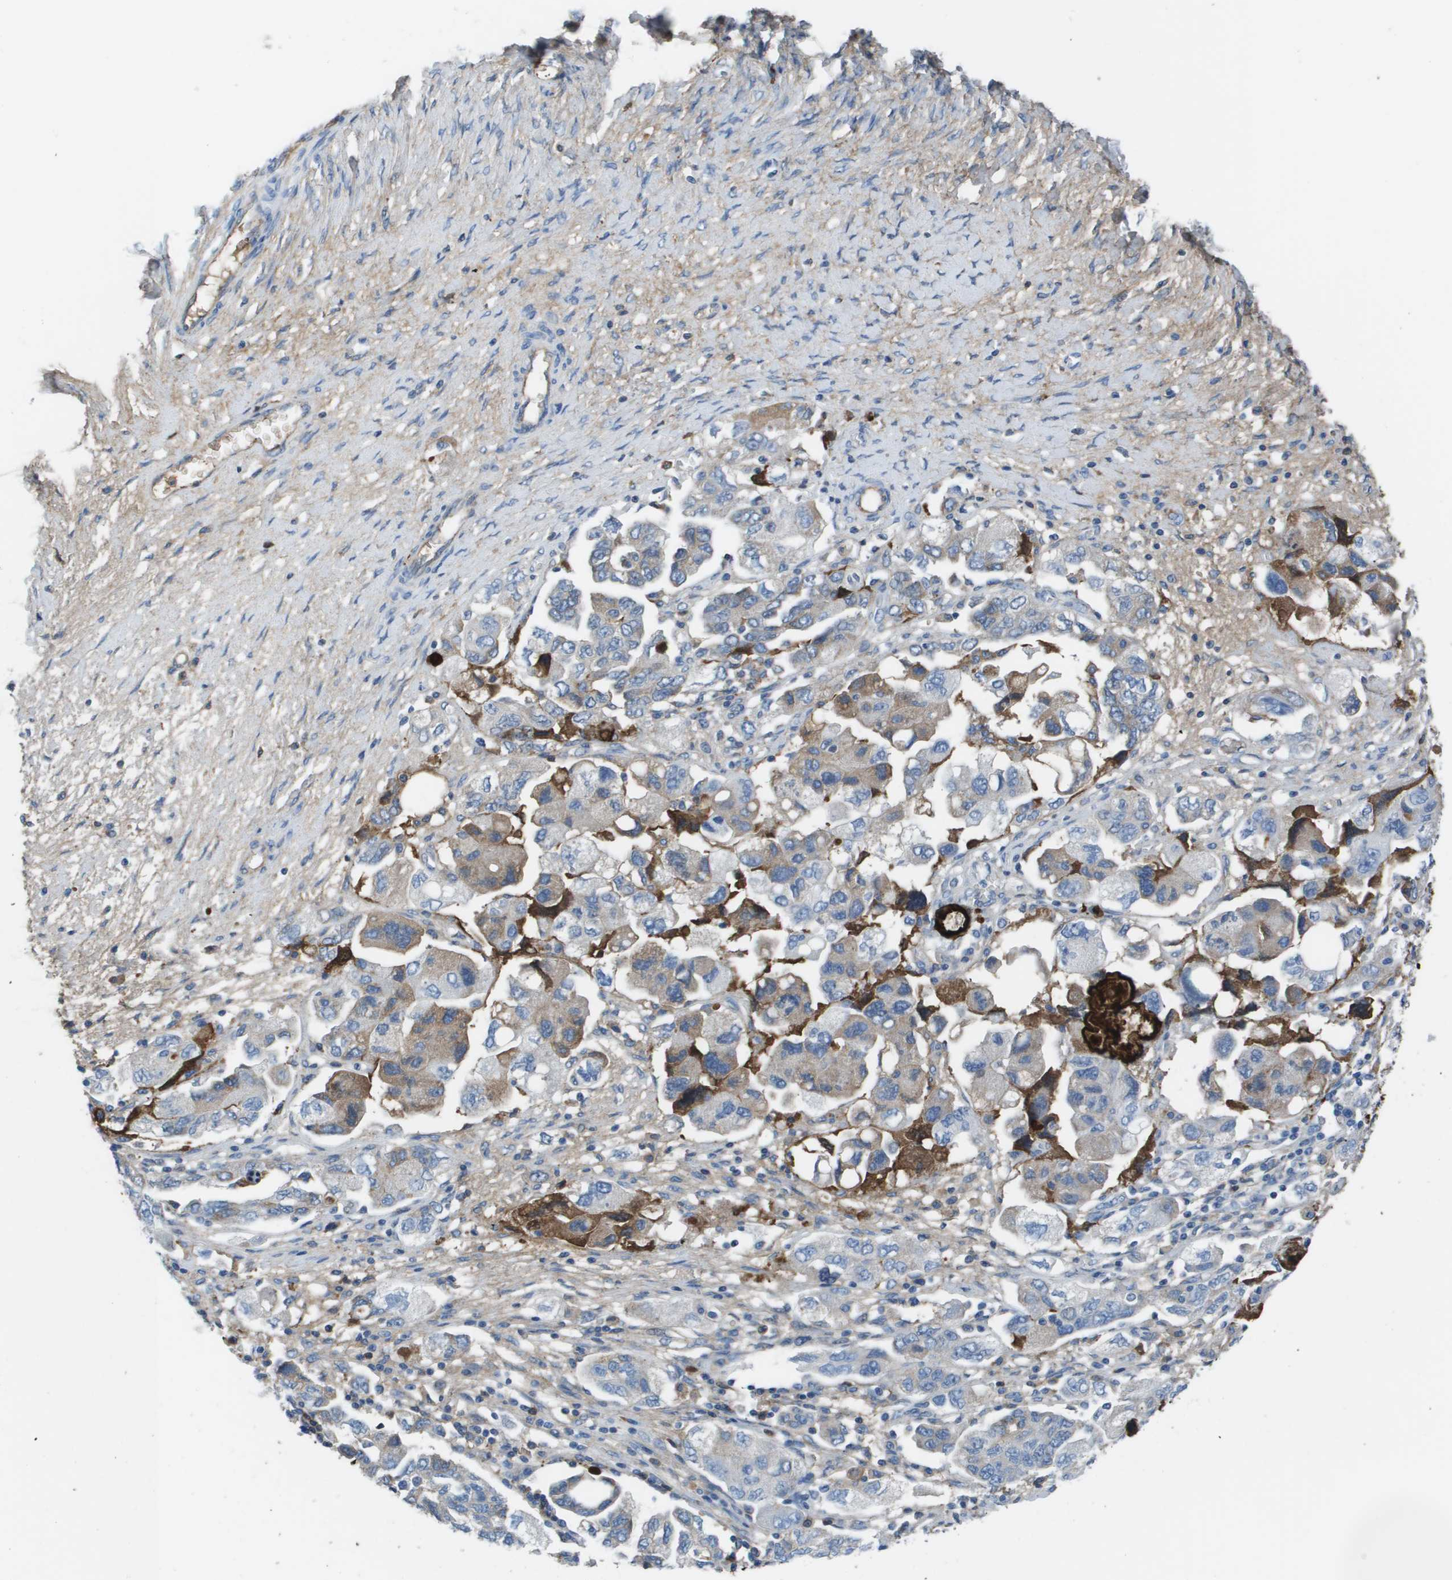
{"staining": {"intensity": "moderate", "quantity": "<25%", "location": "cytoplasmic/membranous"}, "tissue": "ovarian cancer", "cell_type": "Tumor cells", "image_type": "cancer", "snomed": [{"axis": "morphology", "description": "Carcinoma, NOS"}, {"axis": "morphology", "description": "Cystadenocarcinoma, serous, NOS"}, {"axis": "topography", "description": "Ovary"}], "caption": "DAB (3,3'-diaminobenzidine) immunohistochemical staining of carcinoma (ovarian) demonstrates moderate cytoplasmic/membranous protein expression in about <25% of tumor cells. Ihc stains the protein in brown and the nuclei are stained blue.", "gene": "VTN", "patient": {"sex": "female", "age": 69}}